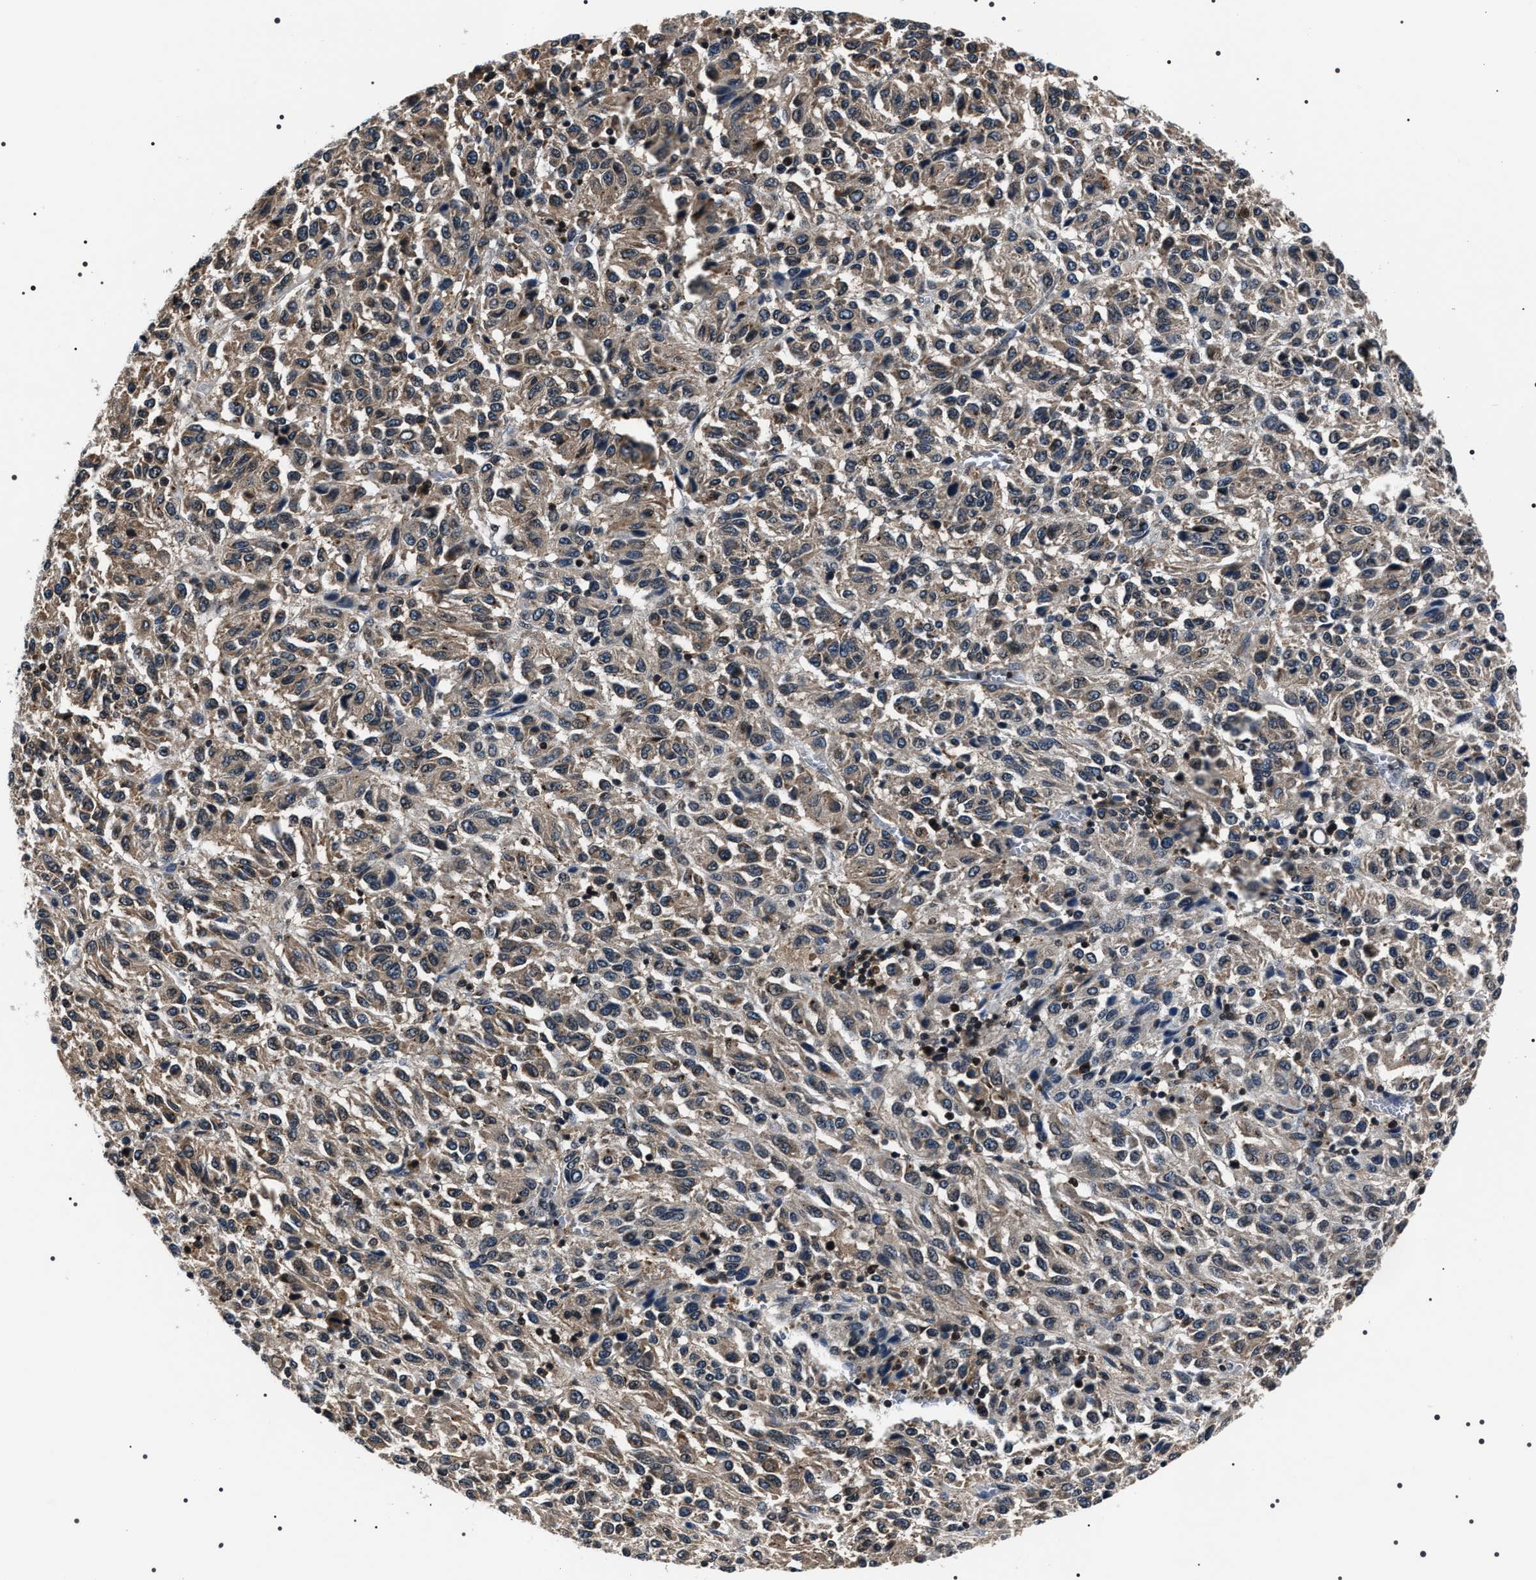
{"staining": {"intensity": "weak", "quantity": ">75%", "location": "cytoplasmic/membranous"}, "tissue": "melanoma", "cell_type": "Tumor cells", "image_type": "cancer", "snomed": [{"axis": "morphology", "description": "Malignant melanoma, Metastatic site"}, {"axis": "topography", "description": "Lung"}], "caption": "Malignant melanoma (metastatic site) stained for a protein (brown) shows weak cytoplasmic/membranous positive expression in about >75% of tumor cells.", "gene": "SIPA1", "patient": {"sex": "male", "age": 64}}